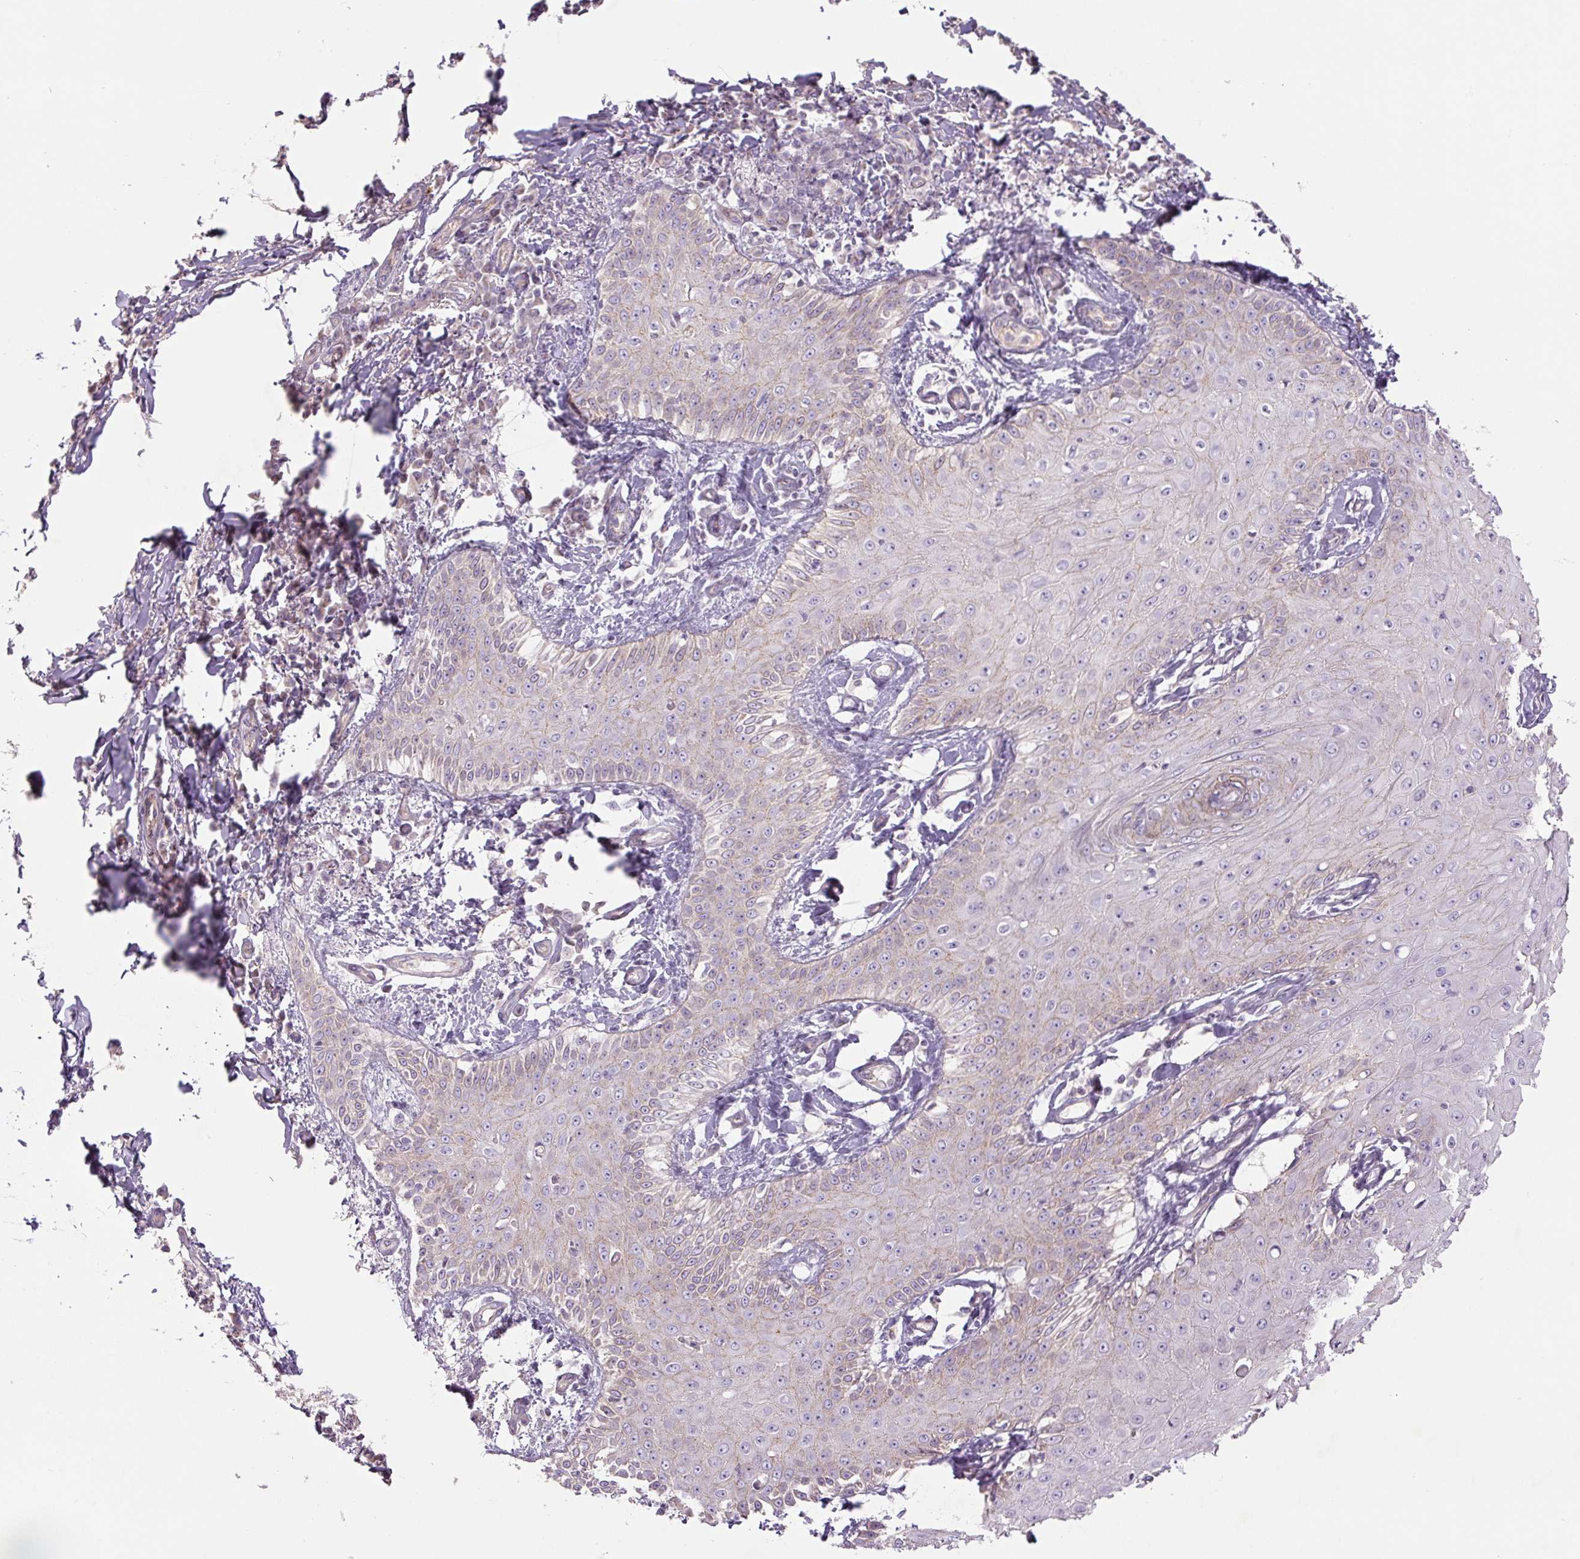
{"staining": {"intensity": "negative", "quantity": "none", "location": "none"}, "tissue": "skin cancer", "cell_type": "Tumor cells", "image_type": "cancer", "snomed": [{"axis": "morphology", "description": "Squamous cell carcinoma, NOS"}, {"axis": "topography", "description": "Skin"}], "caption": "A high-resolution histopathology image shows IHC staining of squamous cell carcinoma (skin), which reveals no significant staining in tumor cells. The staining was performed using DAB to visualize the protein expression in brown, while the nuclei were stained in blue with hematoxylin (Magnification: 20x).", "gene": "CCNI2", "patient": {"sex": "male", "age": 70}}